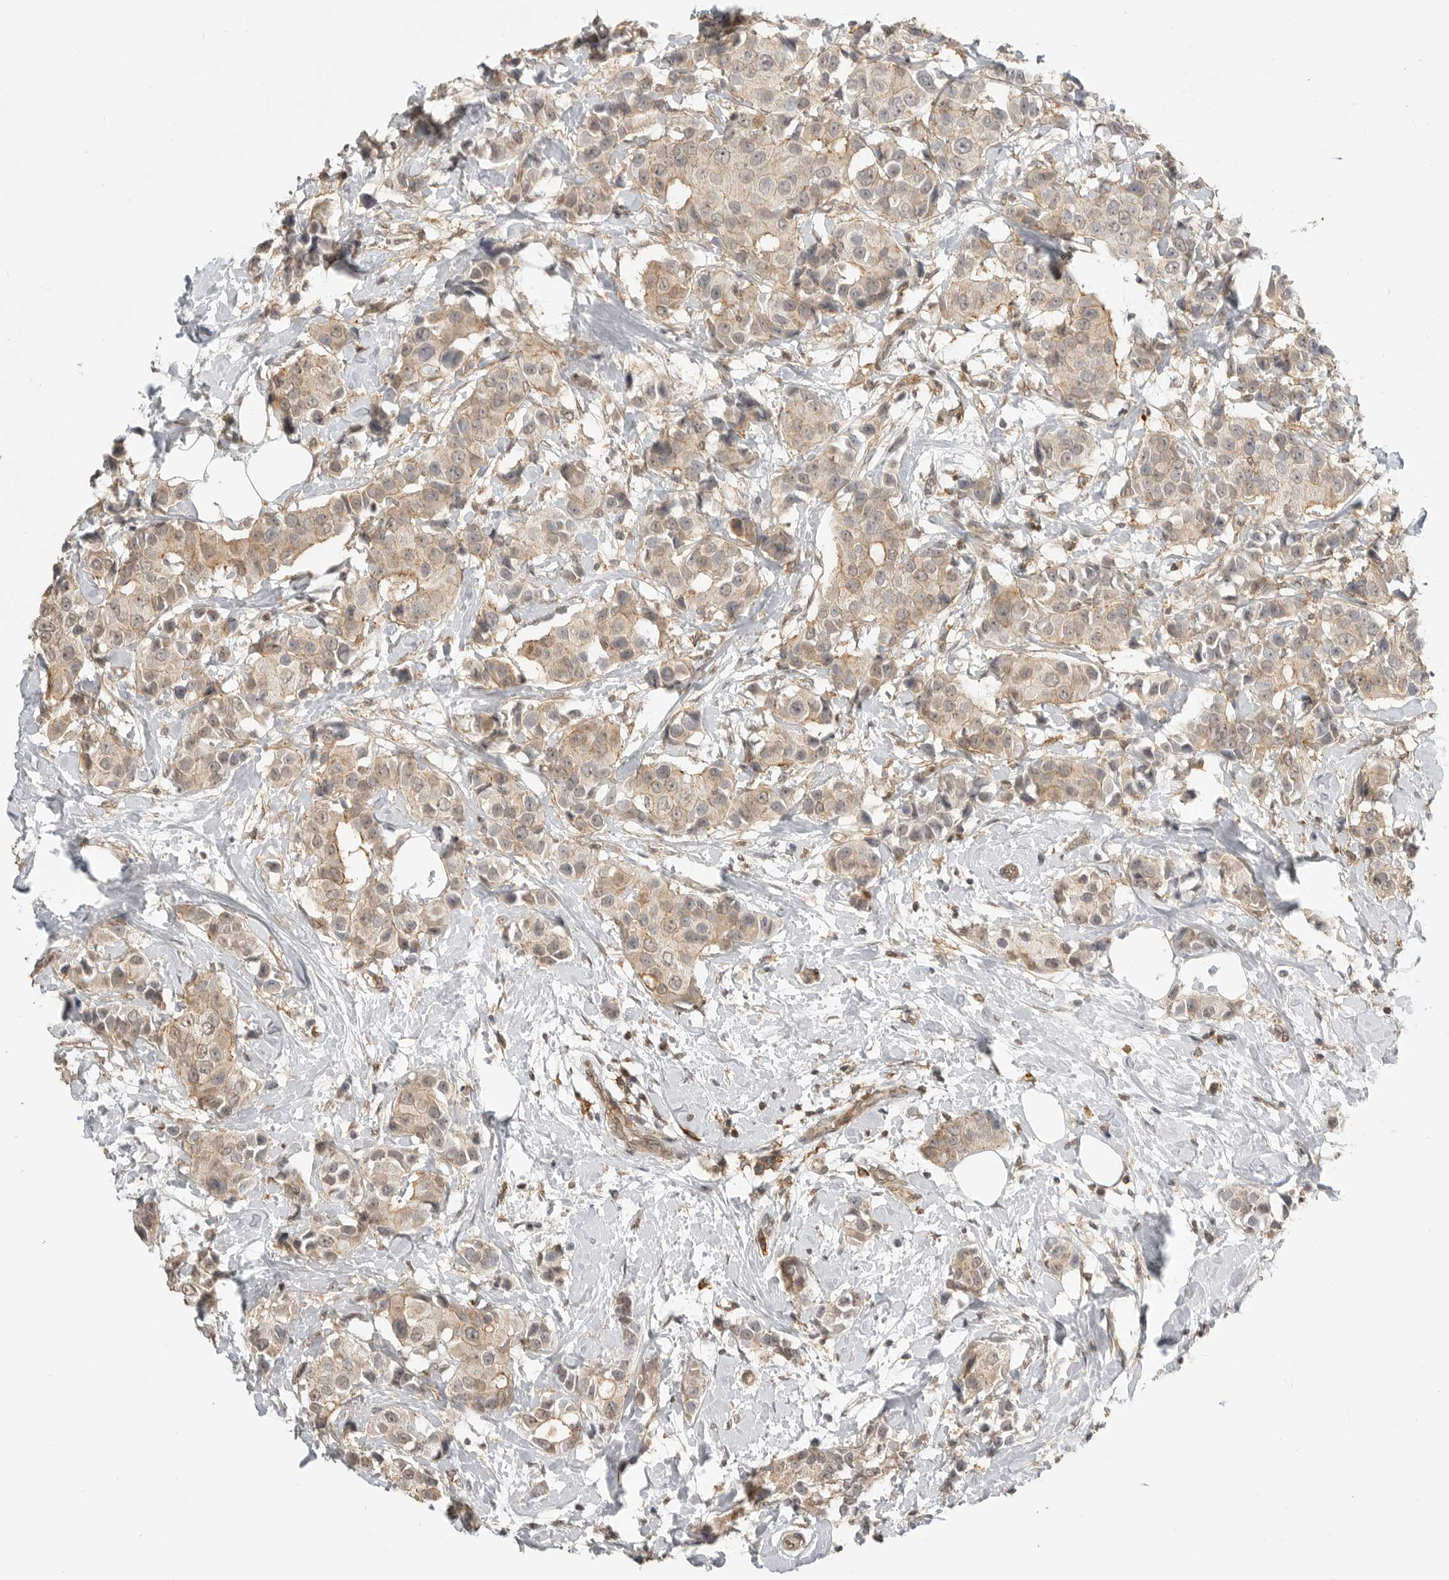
{"staining": {"intensity": "weak", "quantity": ">75%", "location": "cytoplasmic/membranous"}, "tissue": "breast cancer", "cell_type": "Tumor cells", "image_type": "cancer", "snomed": [{"axis": "morphology", "description": "Normal tissue, NOS"}, {"axis": "morphology", "description": "Duct carcinoma"}, {"axis": "topography", "description": "Breast"}], "caption": "Breast cancer (invasive ductal carcinoma) stained with DAB immunohistochemistry (IHC) exhibits low levels of weak cytoplasmic/membranous positivity in about >75% of tumor cells. The protein is shown in brown color, while the nuclei are stained blue.", "gene": "GPC2", "patient": {"sex": "female", "age": 39}}